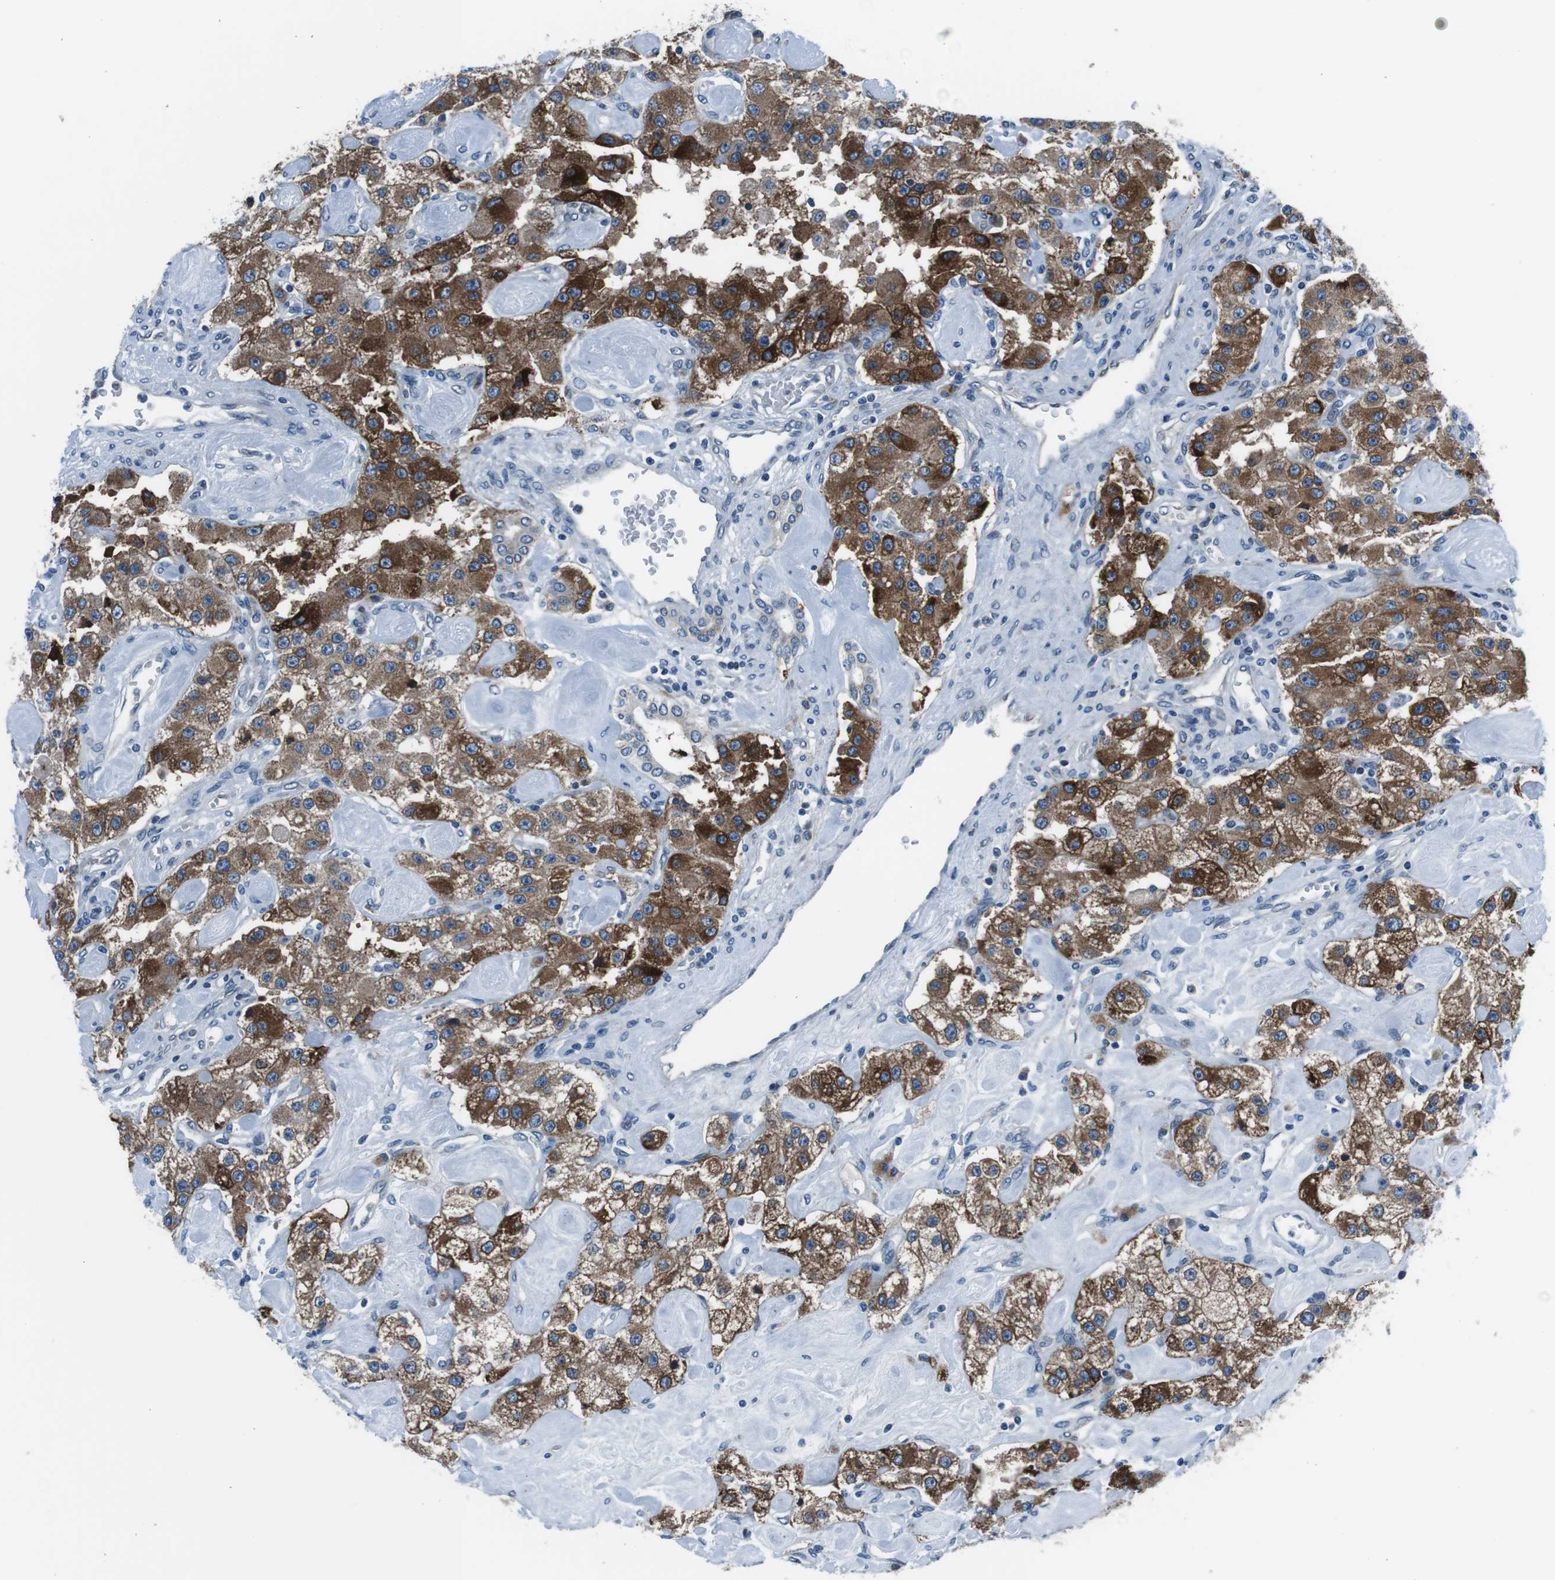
{"staining": {"intensity": "strong", "quantity": ">75%", "location": "cytoplasmic/membranous"}, "tissue": "carcinoid", "cell_type": "Tumor cells", "image_type": "cancer", "snomed": [{"axis": "morphology", "description": "Carcinoid, malignant, NOS"}, {"axis": "topography", "description": "Pancreas"}], "caption": "Tumor cells display high levels of strong cytoplasmic/membranous expression in approximately >75% of cells in human malignant carcinoid.", "gene": "NUCB2", "patient": {"sex": "male", "age": 41}}